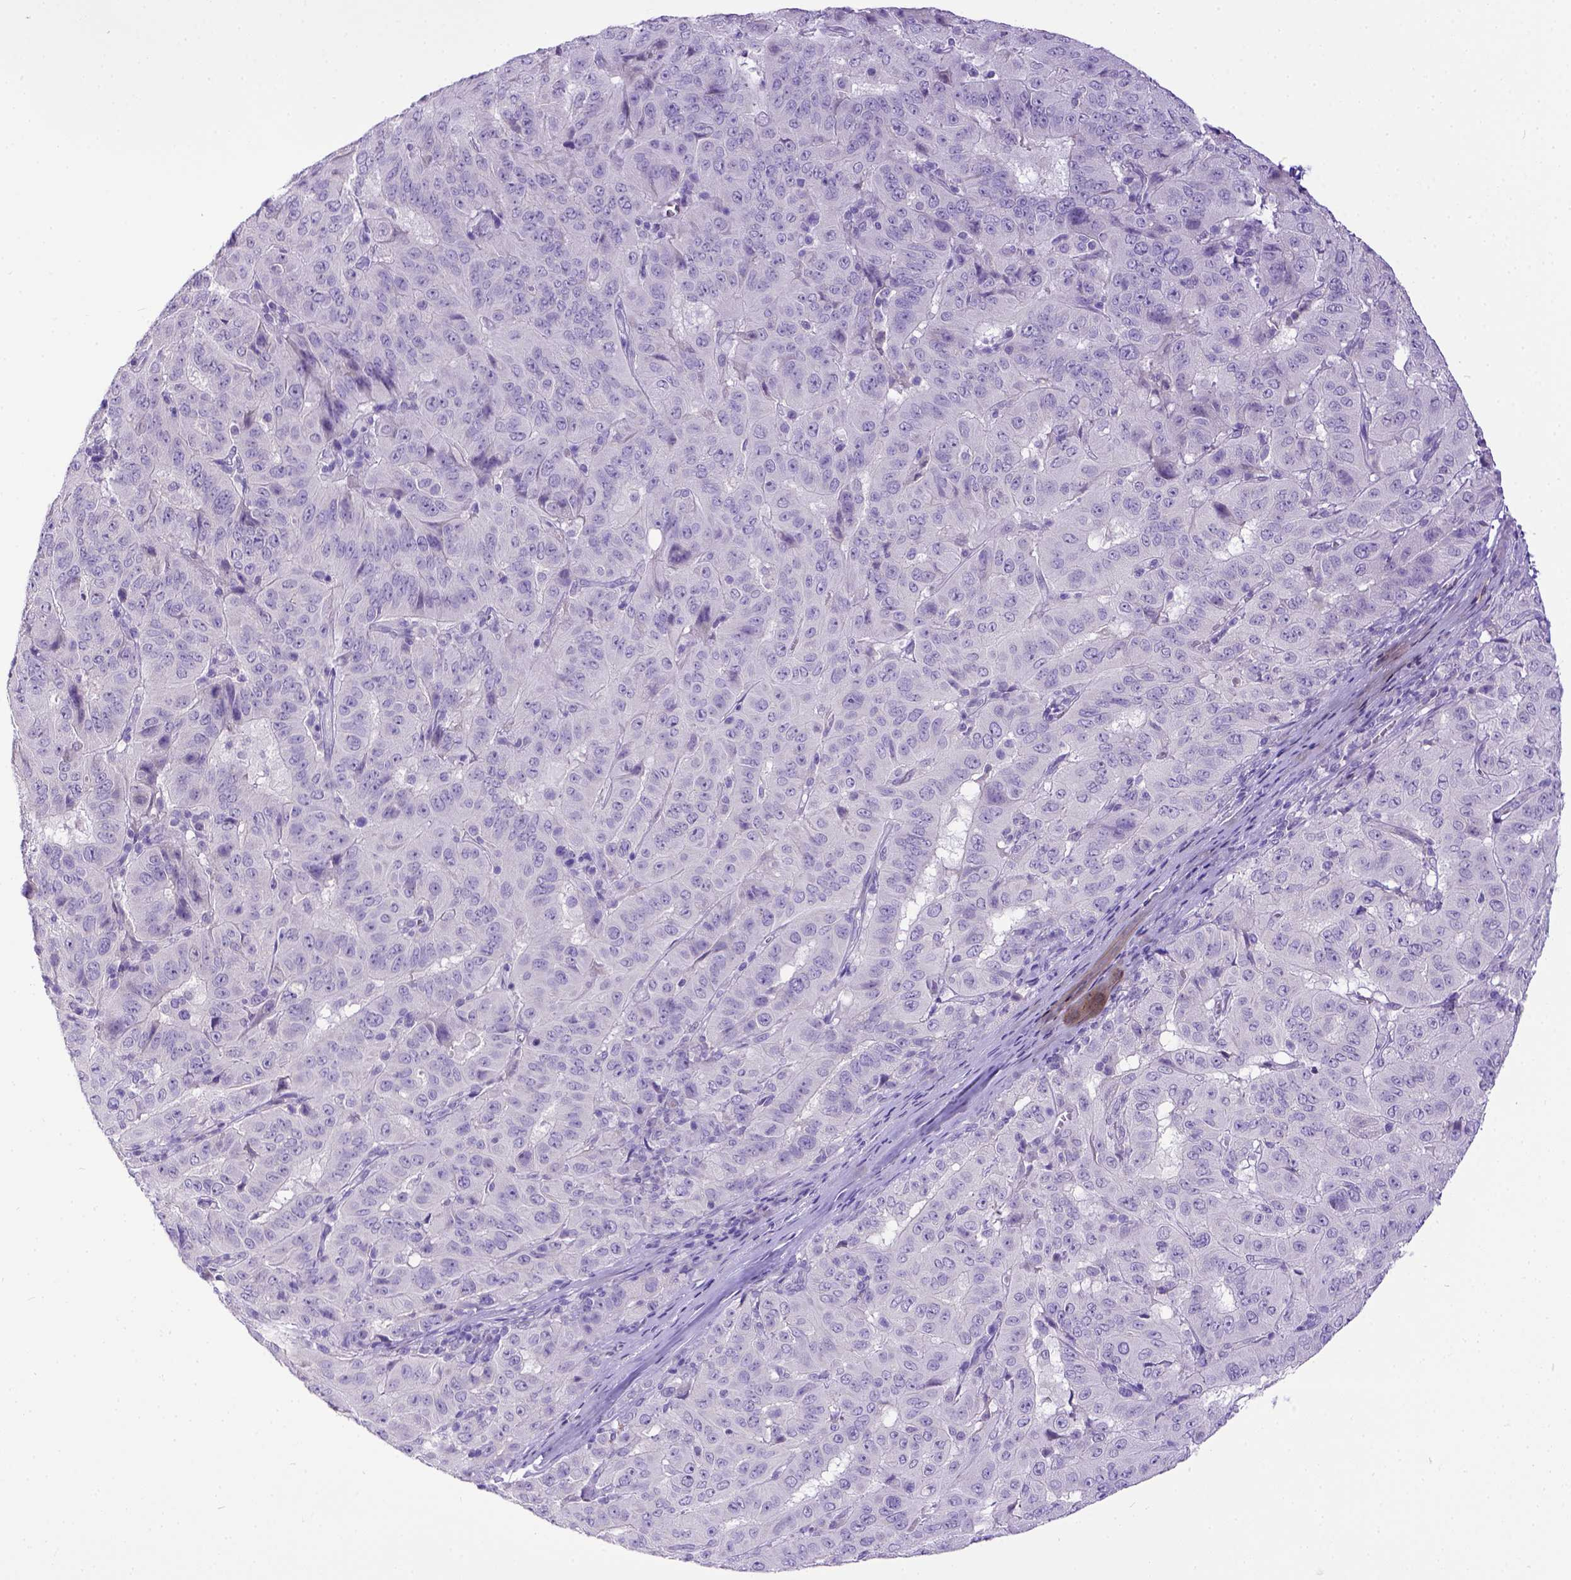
{"staining": {"intensity": "negative", "quantity": "none", "location": "none"}, "tissue": "pancreatic cancer", "cell_type": "Tumor cells", "image_type": "cancer", "snomed": [{"axis": "morphology", "description": "Adenocarcinoma, NOS"}, {"axis": "topography", "description": "Pancreas"}], "caption": "The photomicrograph demonstrates no significant staining in tumor cells of pancreatic cancer. (Stains: DAB (3,3'-diaminobenzidine) IHC with hematoxylin counter stain, Microscopy: brightfield microscopy at high magnification).", "gene": "KIT", "patient": {"sex": "male", "age": 63}}